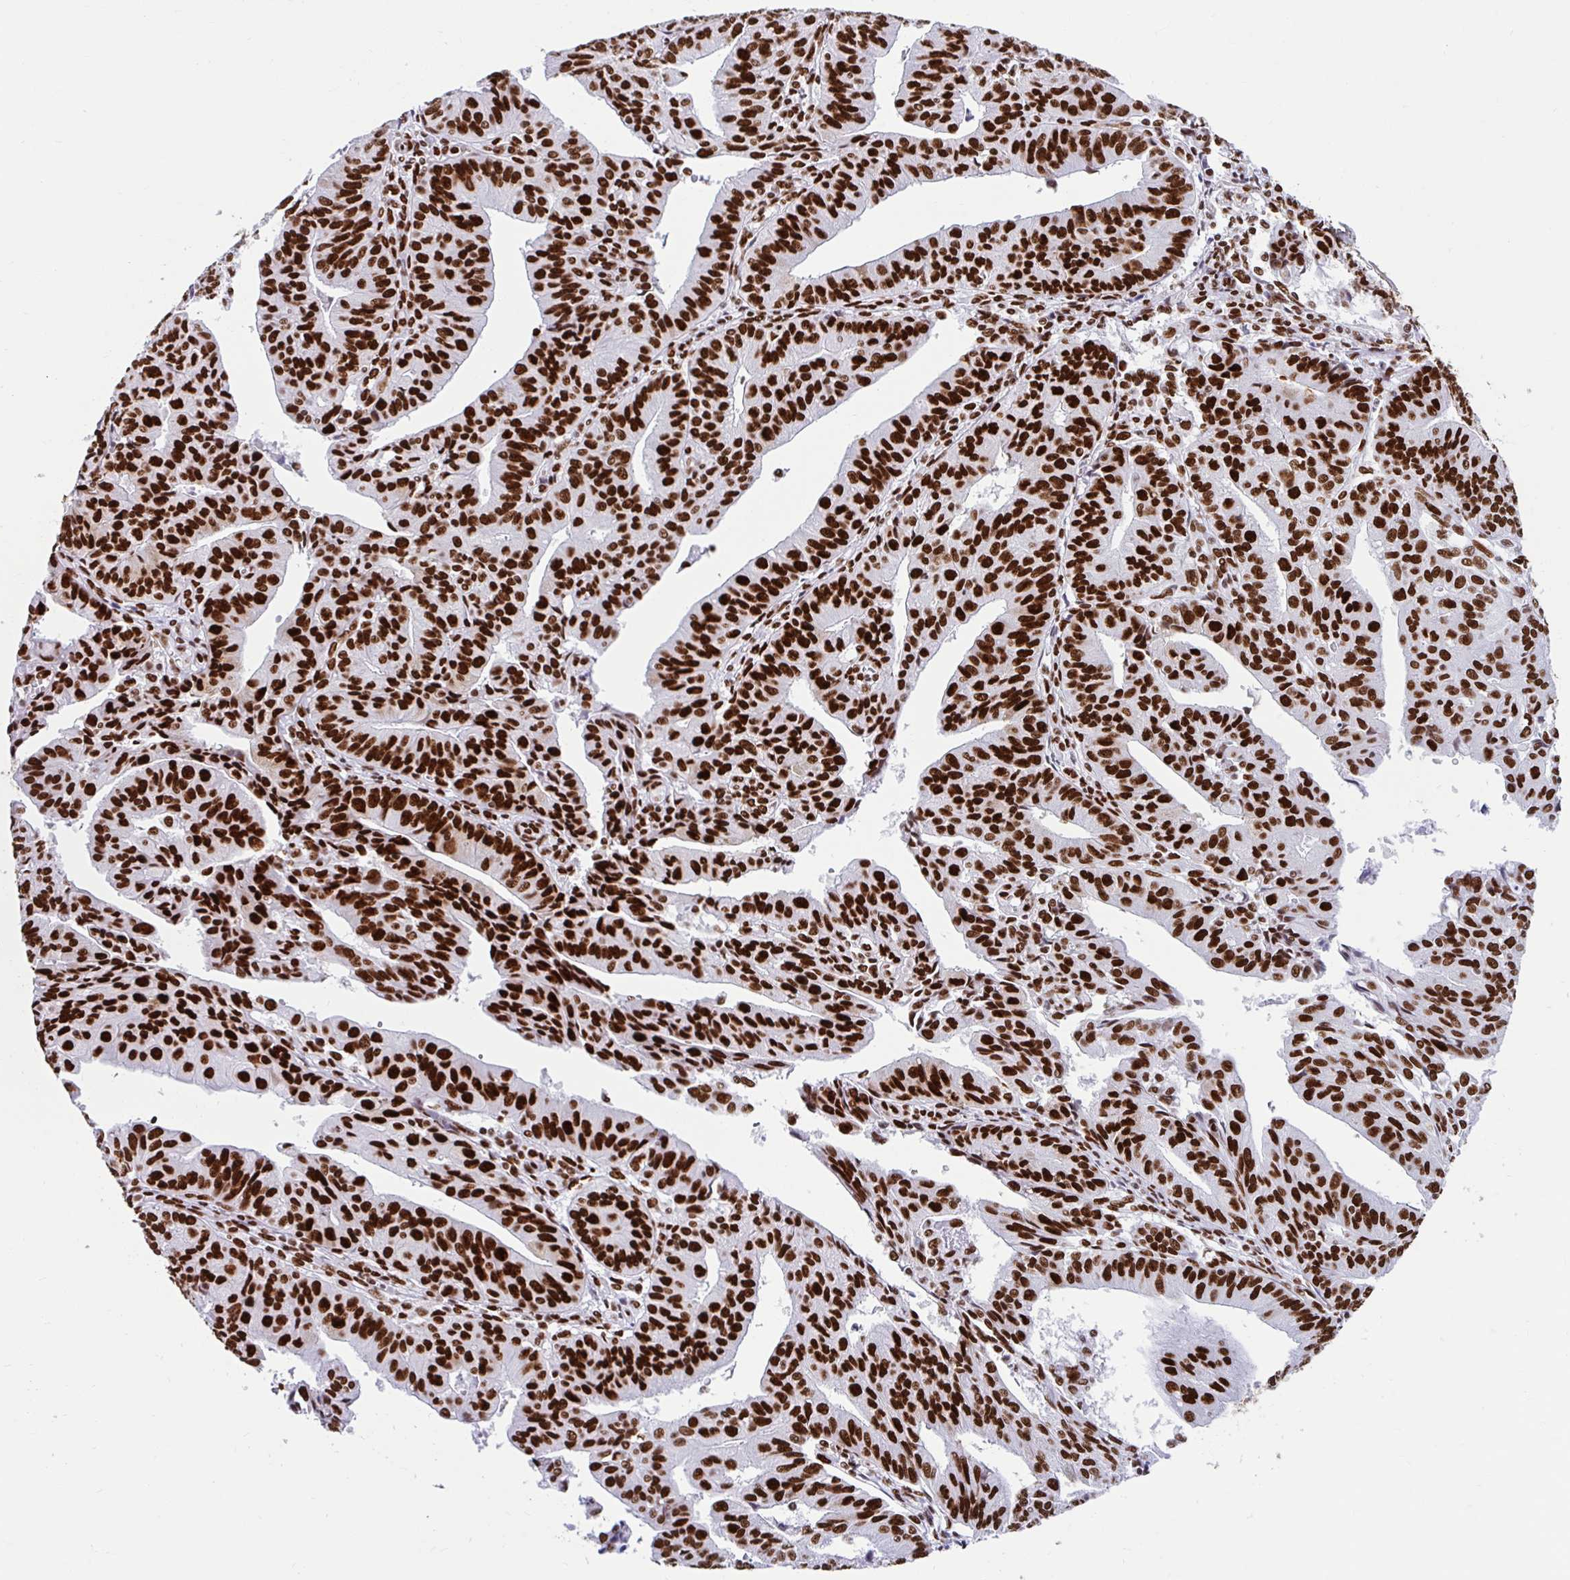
{"staining": {"intensity": "strong", "quantity": ">75%", "location": "nuclear"}, "tissue": "endometrial cancer", "cell_type": "Tumor cells", "image_type": "cancer", "snomed": [{"axis": "morphology", "description": "Adenocarcinoma, NOS"}, {"axis": "topography", "description": "Endometrium"}], "caption": "Protein staining of endometrial adenocarcinoma tissue demonstrates strong nuclear expression in about >75% of tumor cells.", "gene": "KHDRBS1", "patient": {"sex": "female", "age": 56}}